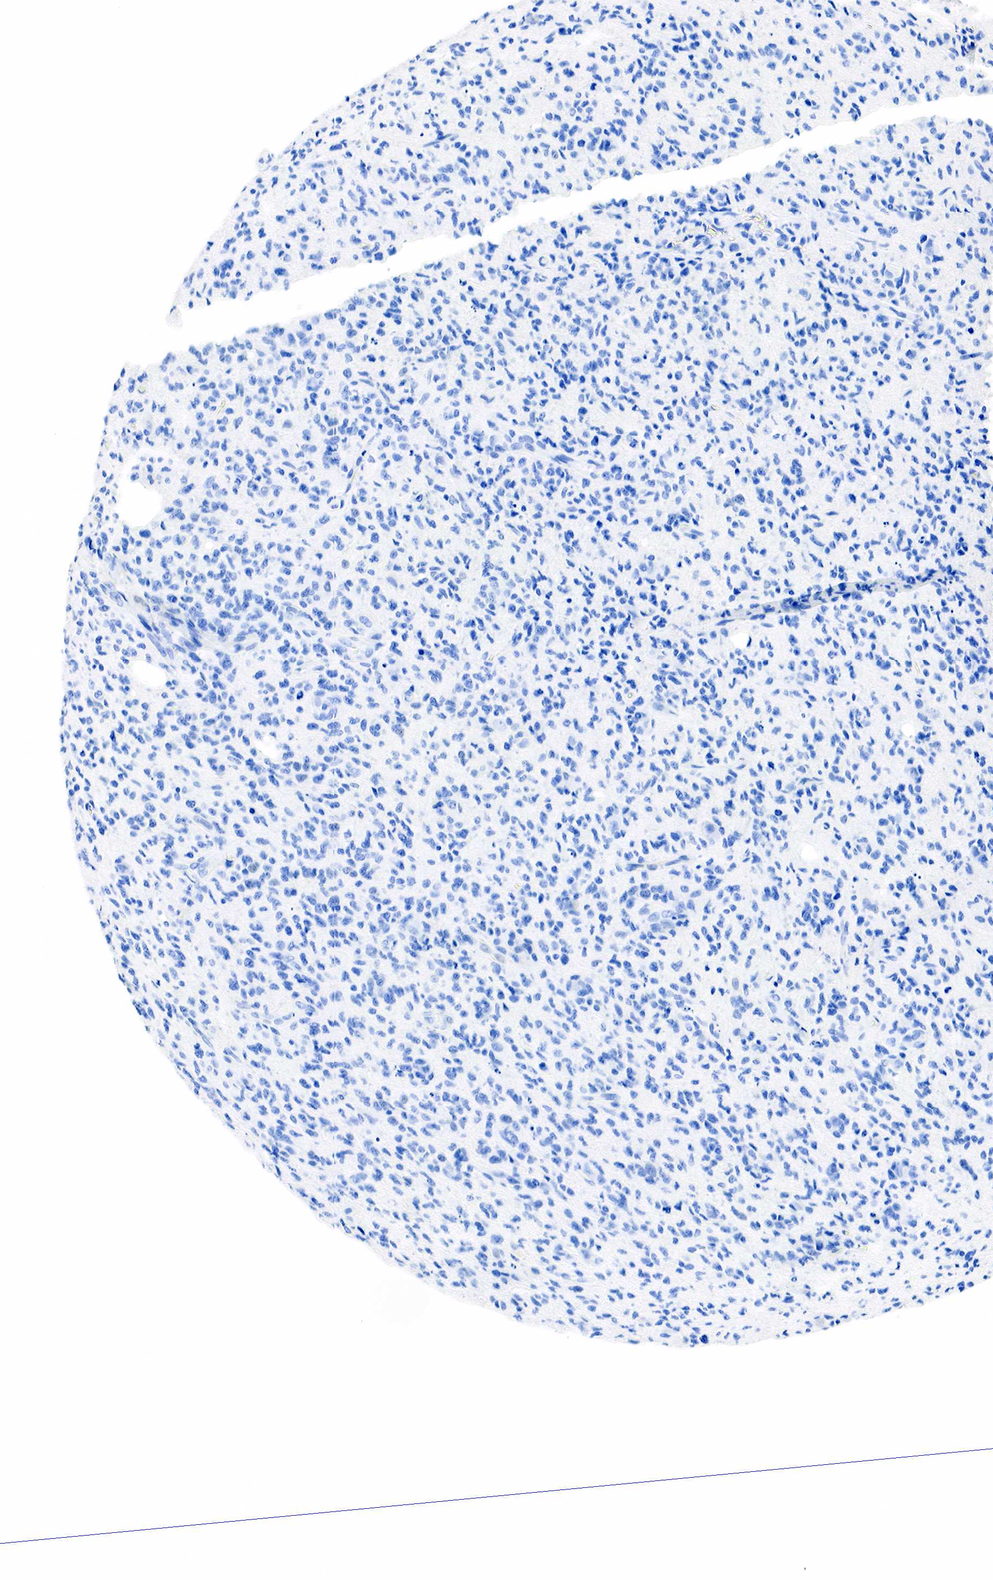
{"staining": {"intensity": "negative", "quantity": "none", "location": "none"}, "tissue": "glioma", "cell_type": "Tumor cells", "image_type": "cancer", "snomed": [{"axis": "morphology", "description": "Glioma, malignant, High grade"}, {"axis": "topography", "description": "Brain"}], "caption": "A high-resolution micrograph shows IHC staining of malignant high-grade glioma, which demonstrates no significant staining in tumor cells. (DAB (3,3'-diaminobenzidine) IHC visualized using brightfield microscopy, high magnification).", "gene": "PTH", "patient": {"sex": "male", "age": 36}}